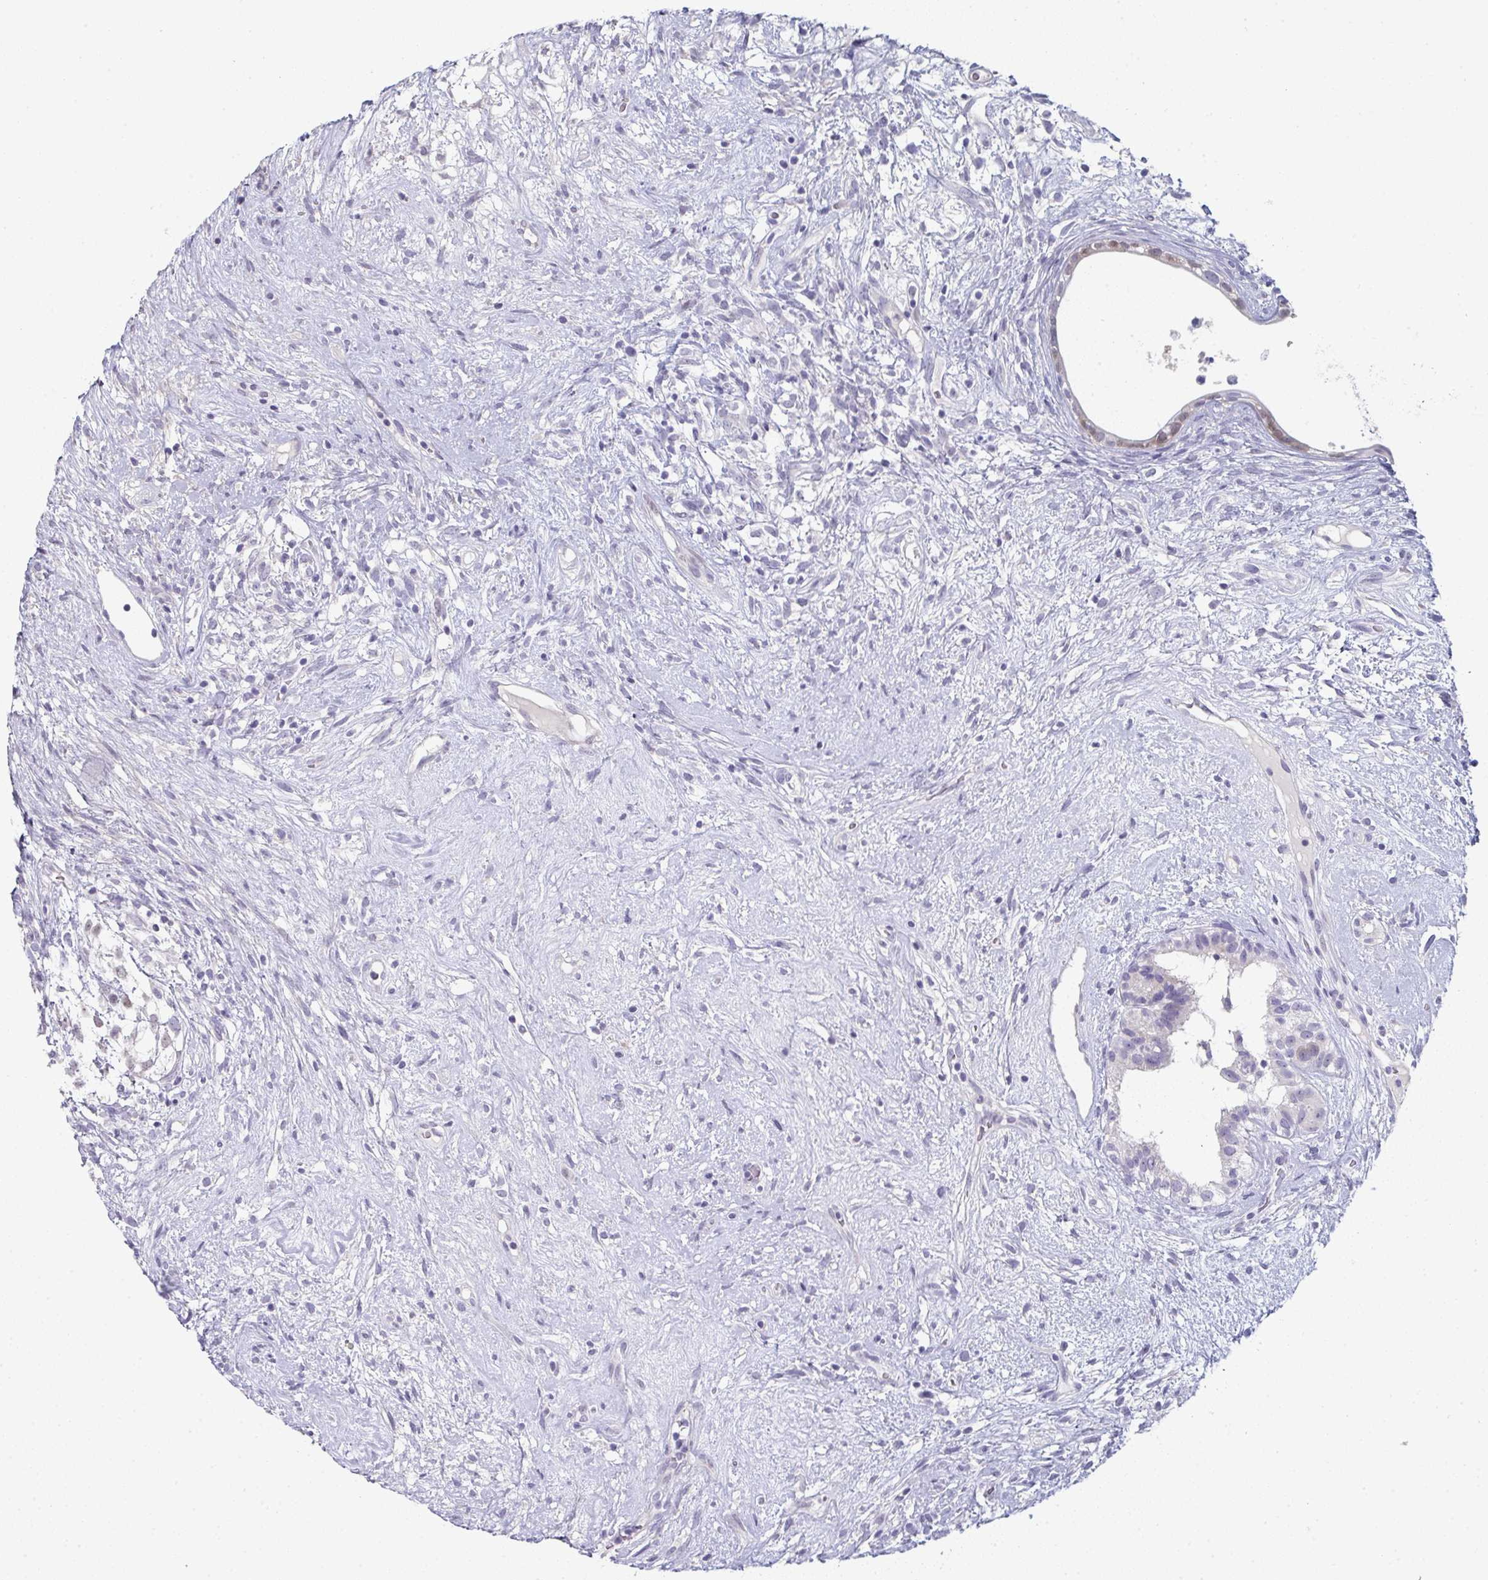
{"staining": {"intensity": "weak", "quantity": "<25%", "location": "cytoplasmic/membranous"}, "tissue": "testis cancer", "cell_type": "Tumor cells", "image_type": "cancer", "snomed": [{"axis": "morphology", "description": "Seminoma, NOS"}, {"axis": "morphology", "description": "Carcinoma, Embryonal, NOS"}, {"axis": "topography", "description": "Testis"}], "caption": "High magnification brightfield microscopy of testis cancer (embryonal carcinoma) stained with DAB (3,3'-diaminobenzidine) (brown) and counterstained with hematoxylin (blue): tumor cells show no significant staining.", "gene": "A1CF", "patient": {"sex": "male", "age": 41}}